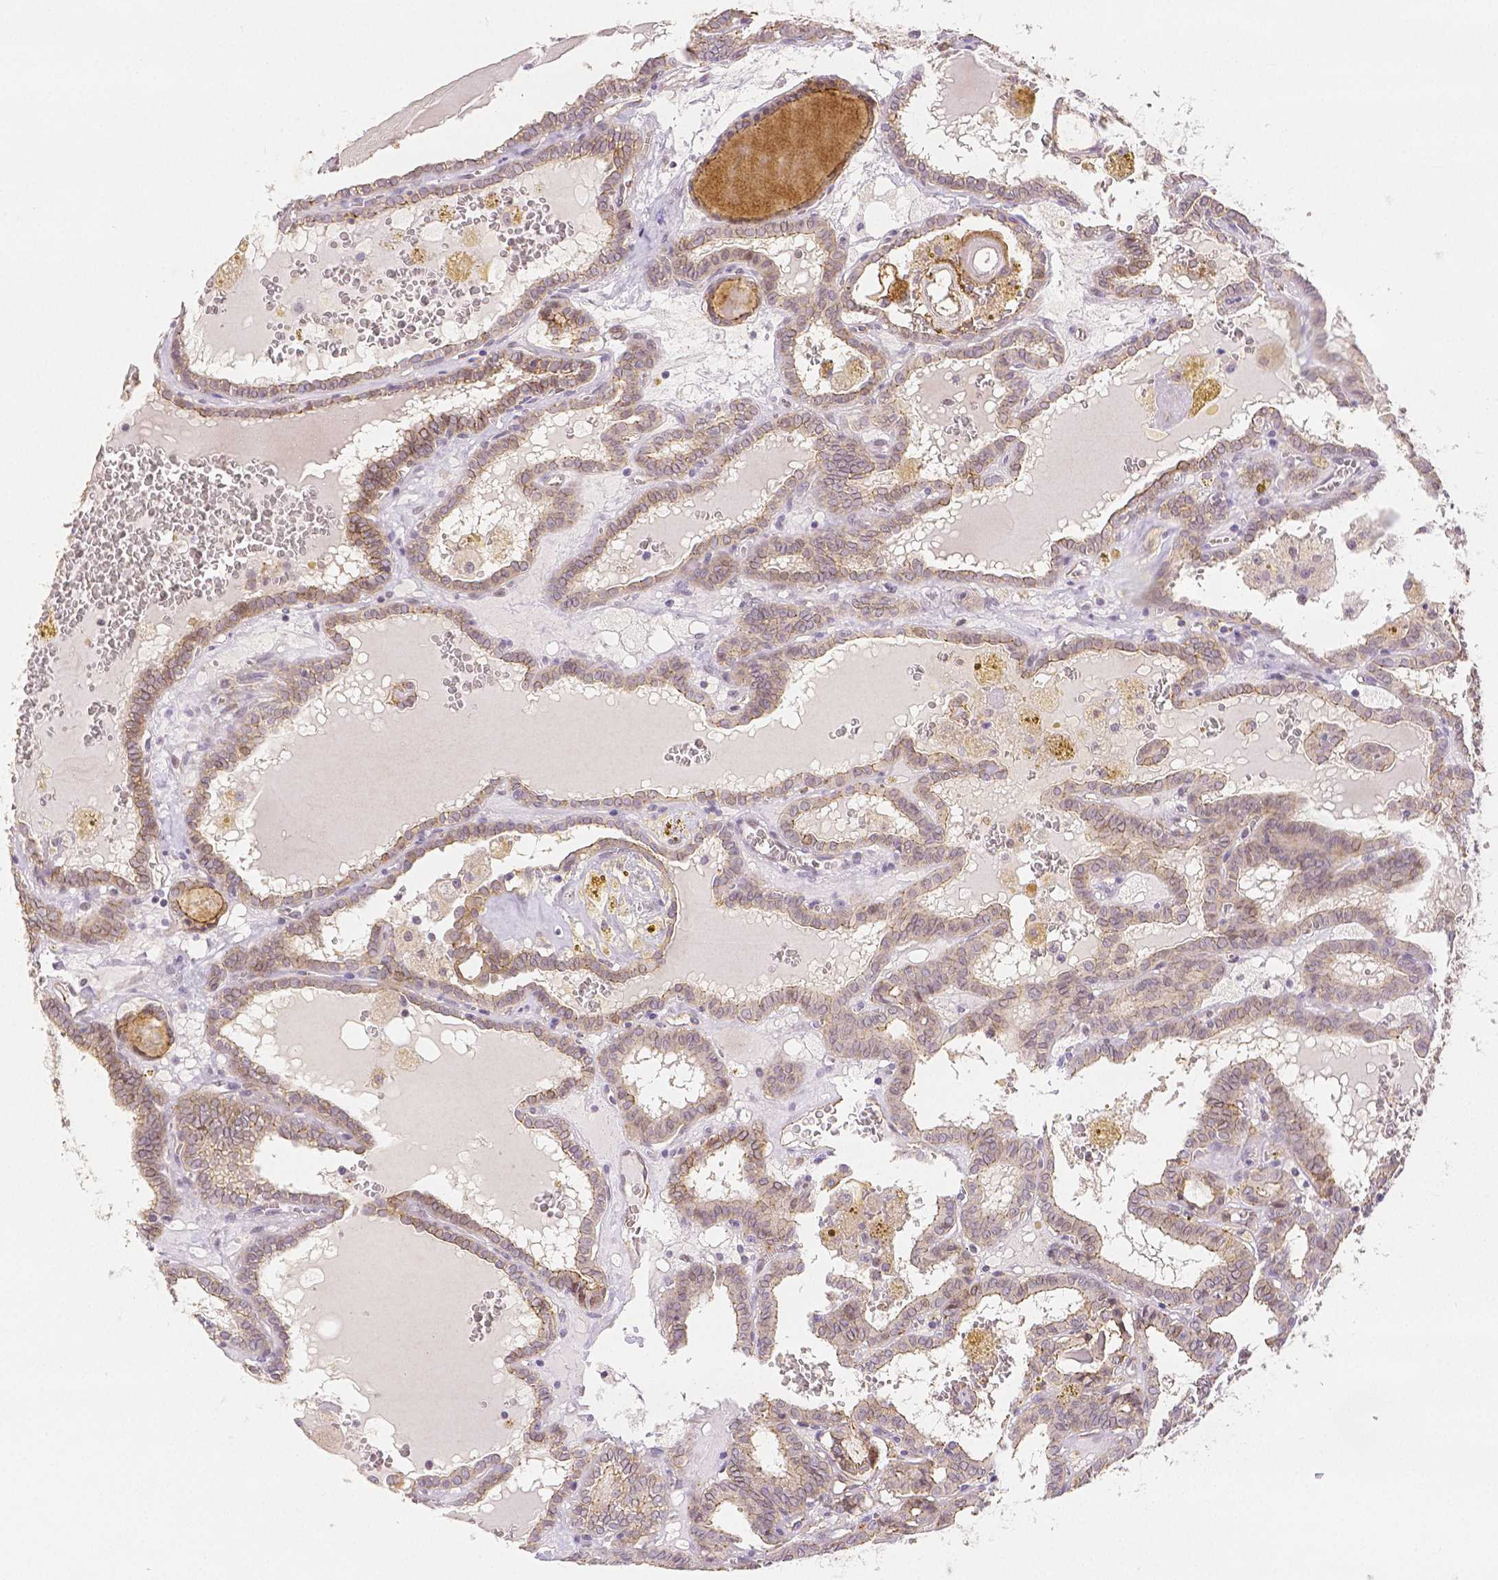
{"staining": {"intensity": "moderate", "quantity": "25%-75%", "location": "cytoplasmic/membranous"}, "tissue": "thyroid cancer", "cell_type": "Tumor cells", "image_type": "cancer", "snomed": [{"axis": "morphology", "description": "Papillary adenocarcinoma, NOS"}, {"axis": "topography", "description": "Thyroid gland"}], "caption": "Tumor cells reveal medium levels of moderate cytoplasmic/membranous expression in about 25%-75% of cells in human thyroid cancer. The protein of interest is shown in brown color, while the nuclei are stained blue.", "gene": "OCLN", "patient": {"sex": "female", "age": 39}}